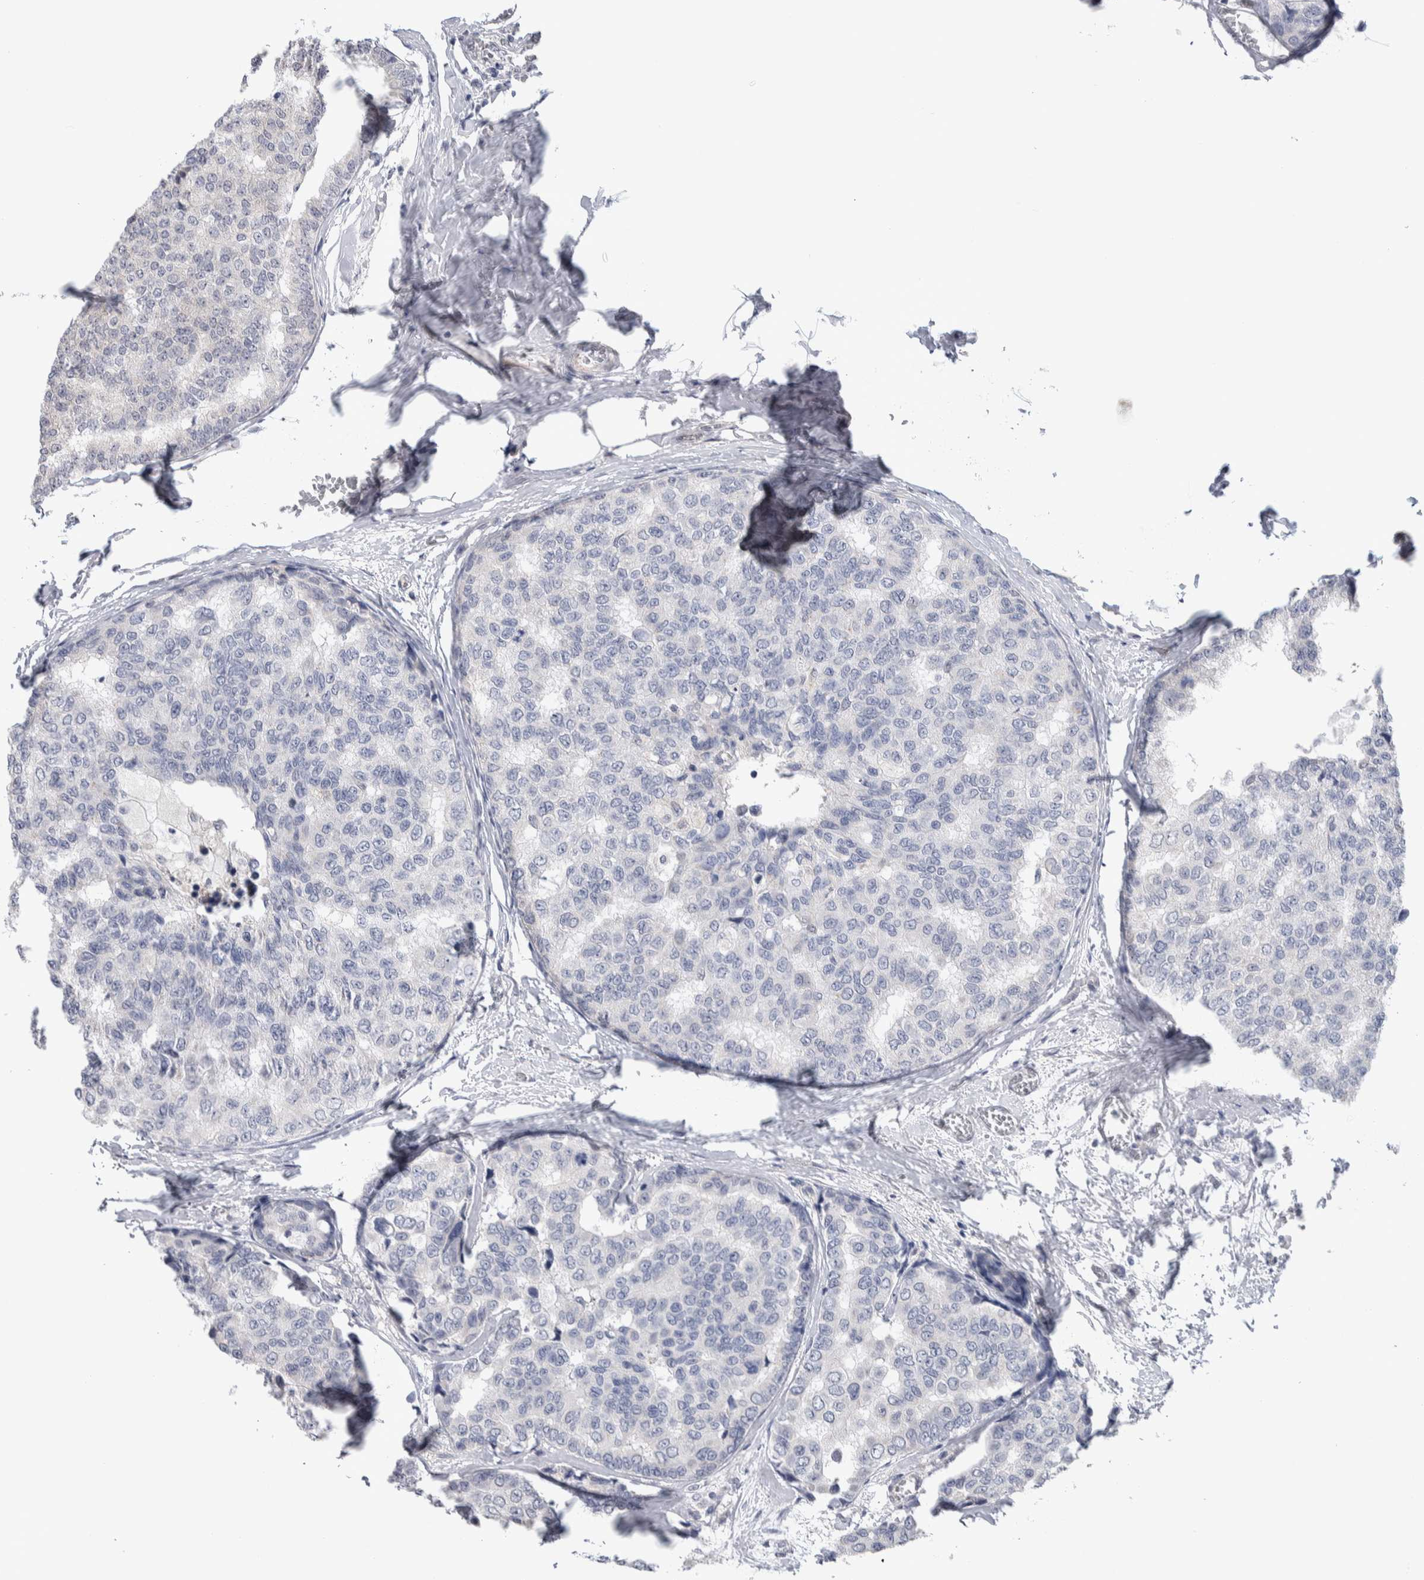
{"staining": {"intensity": "negative", "quantity": "none", "location": "none"}, "tissue": "breast cancer", "cell_type": "Tumor cells", "image_type": "cancer", "snomed": [{"axis": "morphology", "description": "Normal tissue, NOS"}, {"axis": "morphology", "description": "Duct carcinoma"}, {"axis": "topography", "description": "Breast"}], "caption": "Protein analysis of infiltrating ductal carcinoma (breast) demonstrates no significant expression in tumor cells.", "gene": "TAX1BP1", "patient": {"sex": "female", "age": 43}}